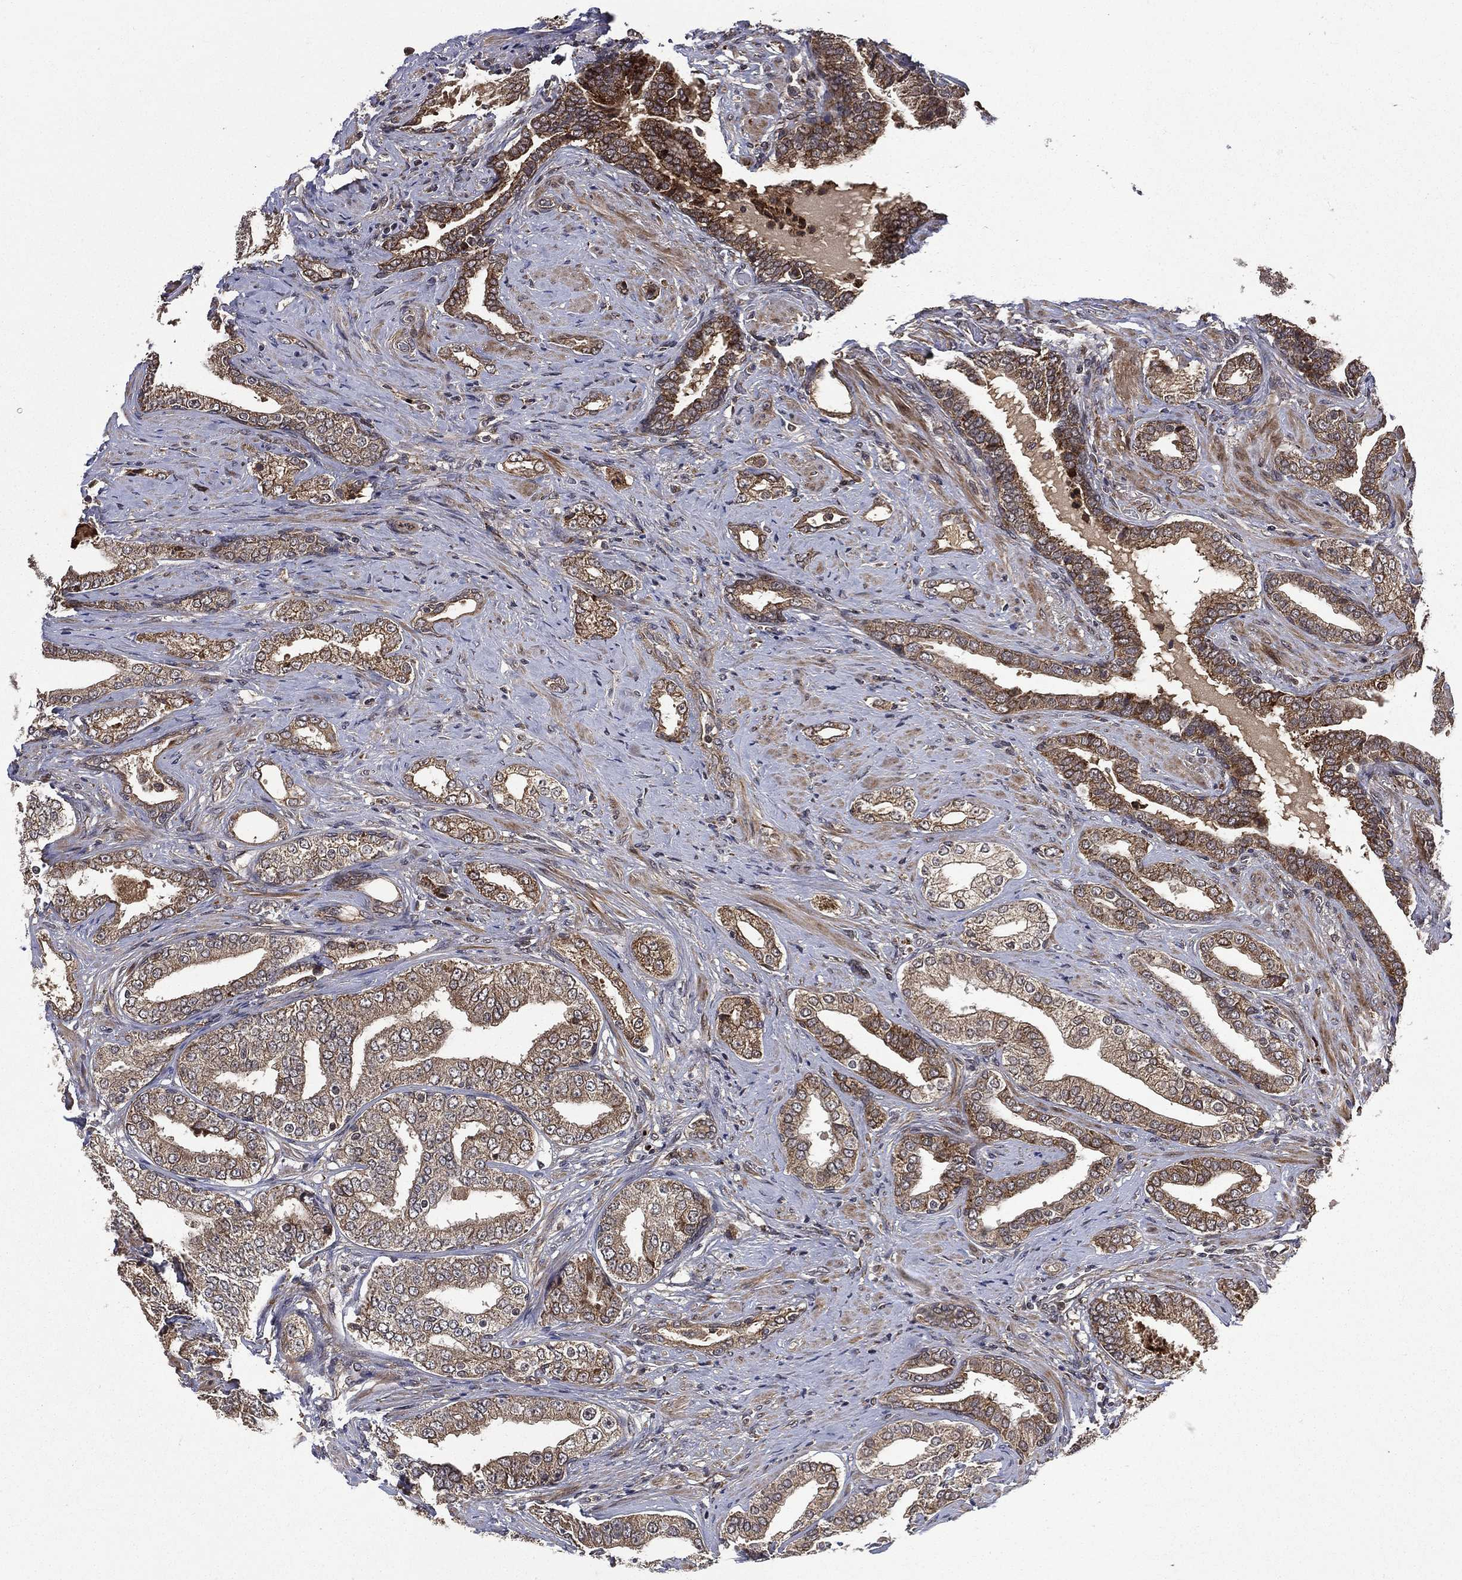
{"staining": {"intensity": "strong", "quantity": "25%-75%", "location": "cytoplasmic/membranous"}, "tissue": "prostate cancer", "cell_type": "Tumor cells", "image_type": "cancer", "snomed": [{"axis": "morphology", "description": "Adenocarcinoma, Low grade"}, {"axis": "topography", "description": "Prostate and seminal vesicle, NOS"}], "caption": "About 25%-75% of tumor cells in prostate cancer reveal strong cytoplasmic/membranous protein staining as visualized by brown immunohistochemical staining.", "gene": "RAB11FIP4", "patient": {"sex": "male", "age": 61}}